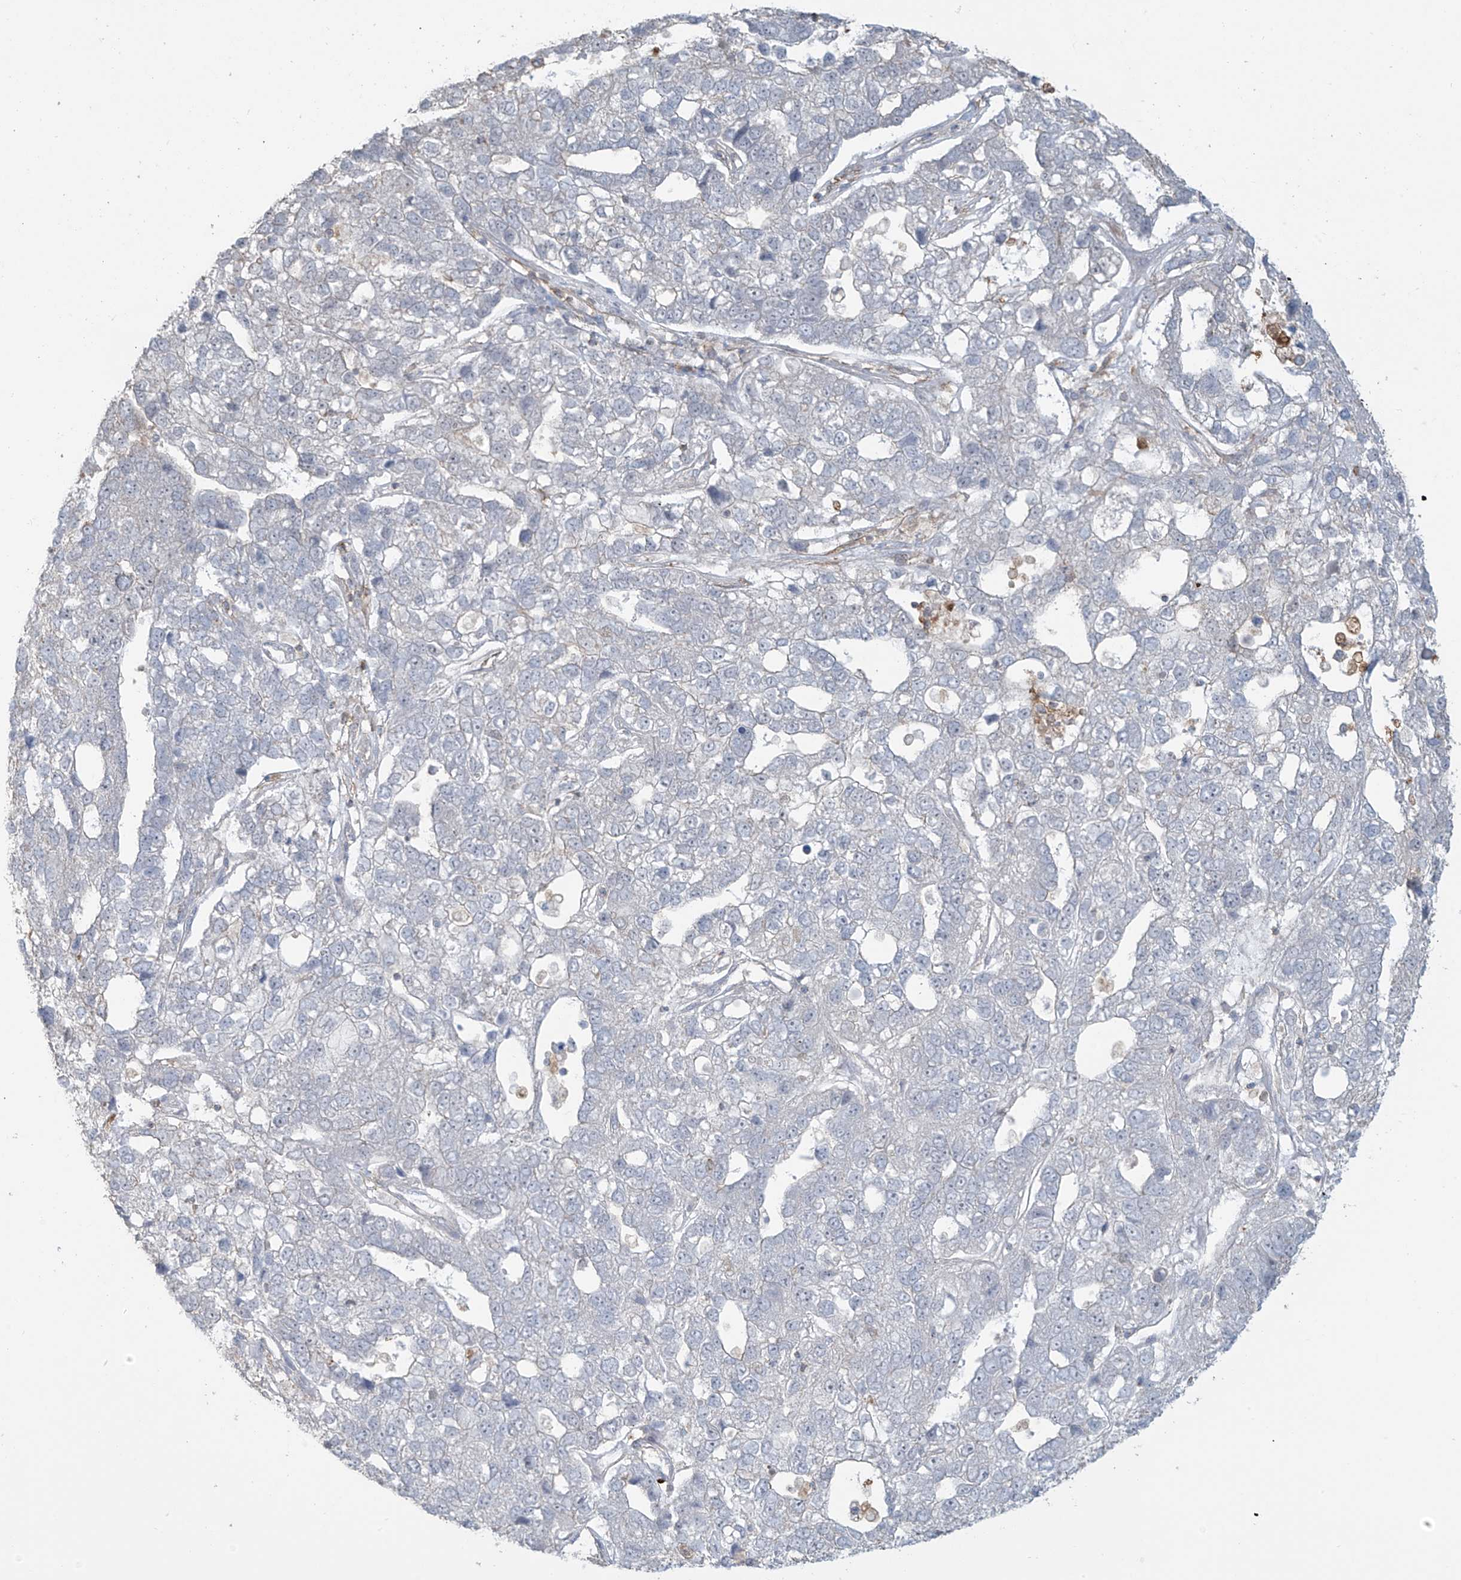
{"staining": {"intensity": "negative", "quantity": "none", "location": "none"}, "tissue": "pancreatic cancer", "cell_type": "Tumor cells", "image_type": "cancer", "snomed": [{"axis": "morphology", "description": "Adenocarcinoma, NOS"}, {"axis": "topography", "description": "Pancreas"}], "caption": "Tumor cells show no significant protein positivity in adenocarcinoma (pancreatic).", "gene": "TAGAP", "patient": {"sex": "female", "age": 61}}